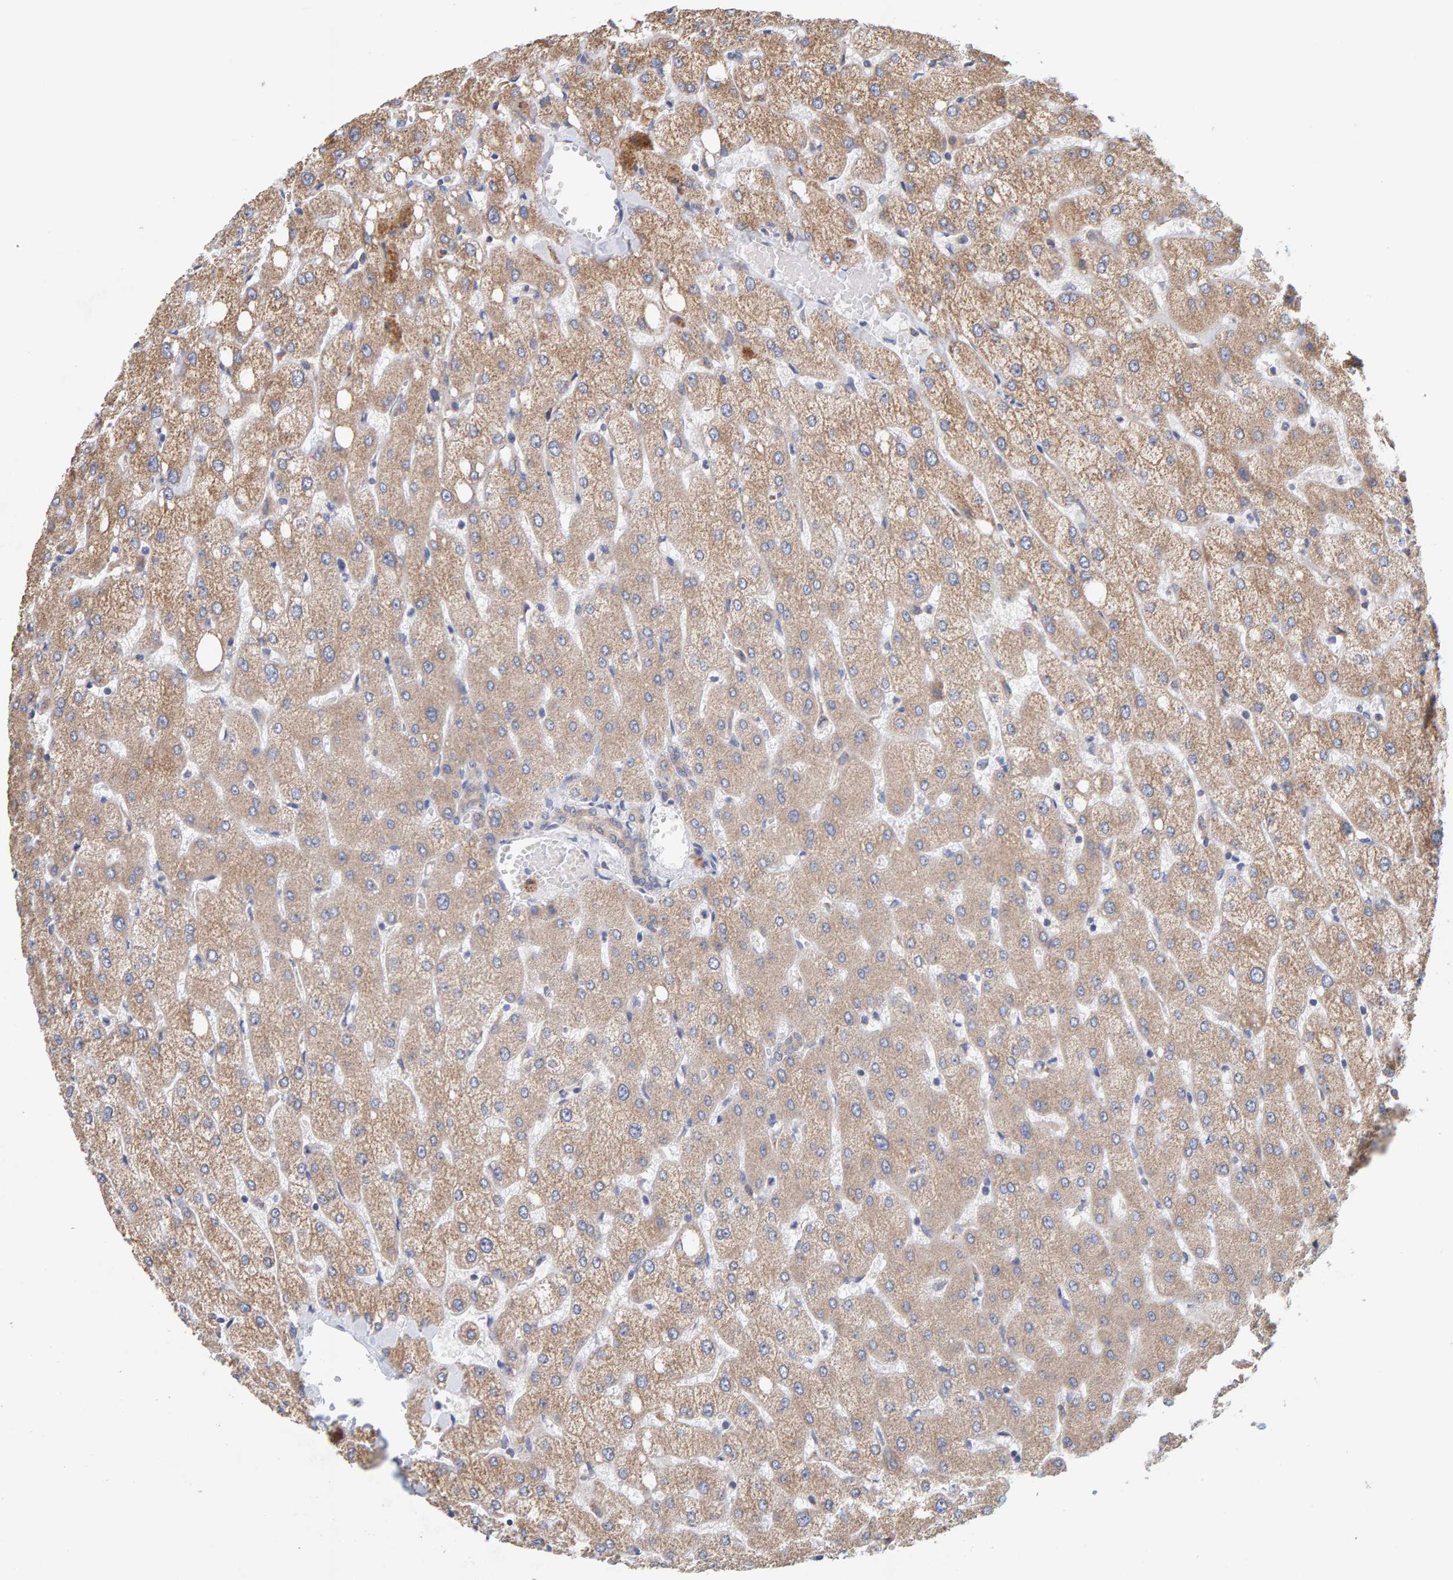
{"staining": {"intensity": "moderate", "quantity": ">75%", "location": "cytoplasmic/membranous"}, "tissue": "liver", "cell_type": "Cholangiocytes", "image_type": "normal", "snomed": [{"axis": "morphology", "description": "Normal tissue, NOS"}, {"axis": "topography", "description": "Liver"}], "caption": "Immunohistochemistry (DAB (3,3'-diaminobenzidine)) staining of normal human liver demonstrates moderate cytoplasmic/membranous protein expression in about >75% of cholangiocytes.", "gene": "SGPL1", "patient": {"sex": "female", "age": 54}}